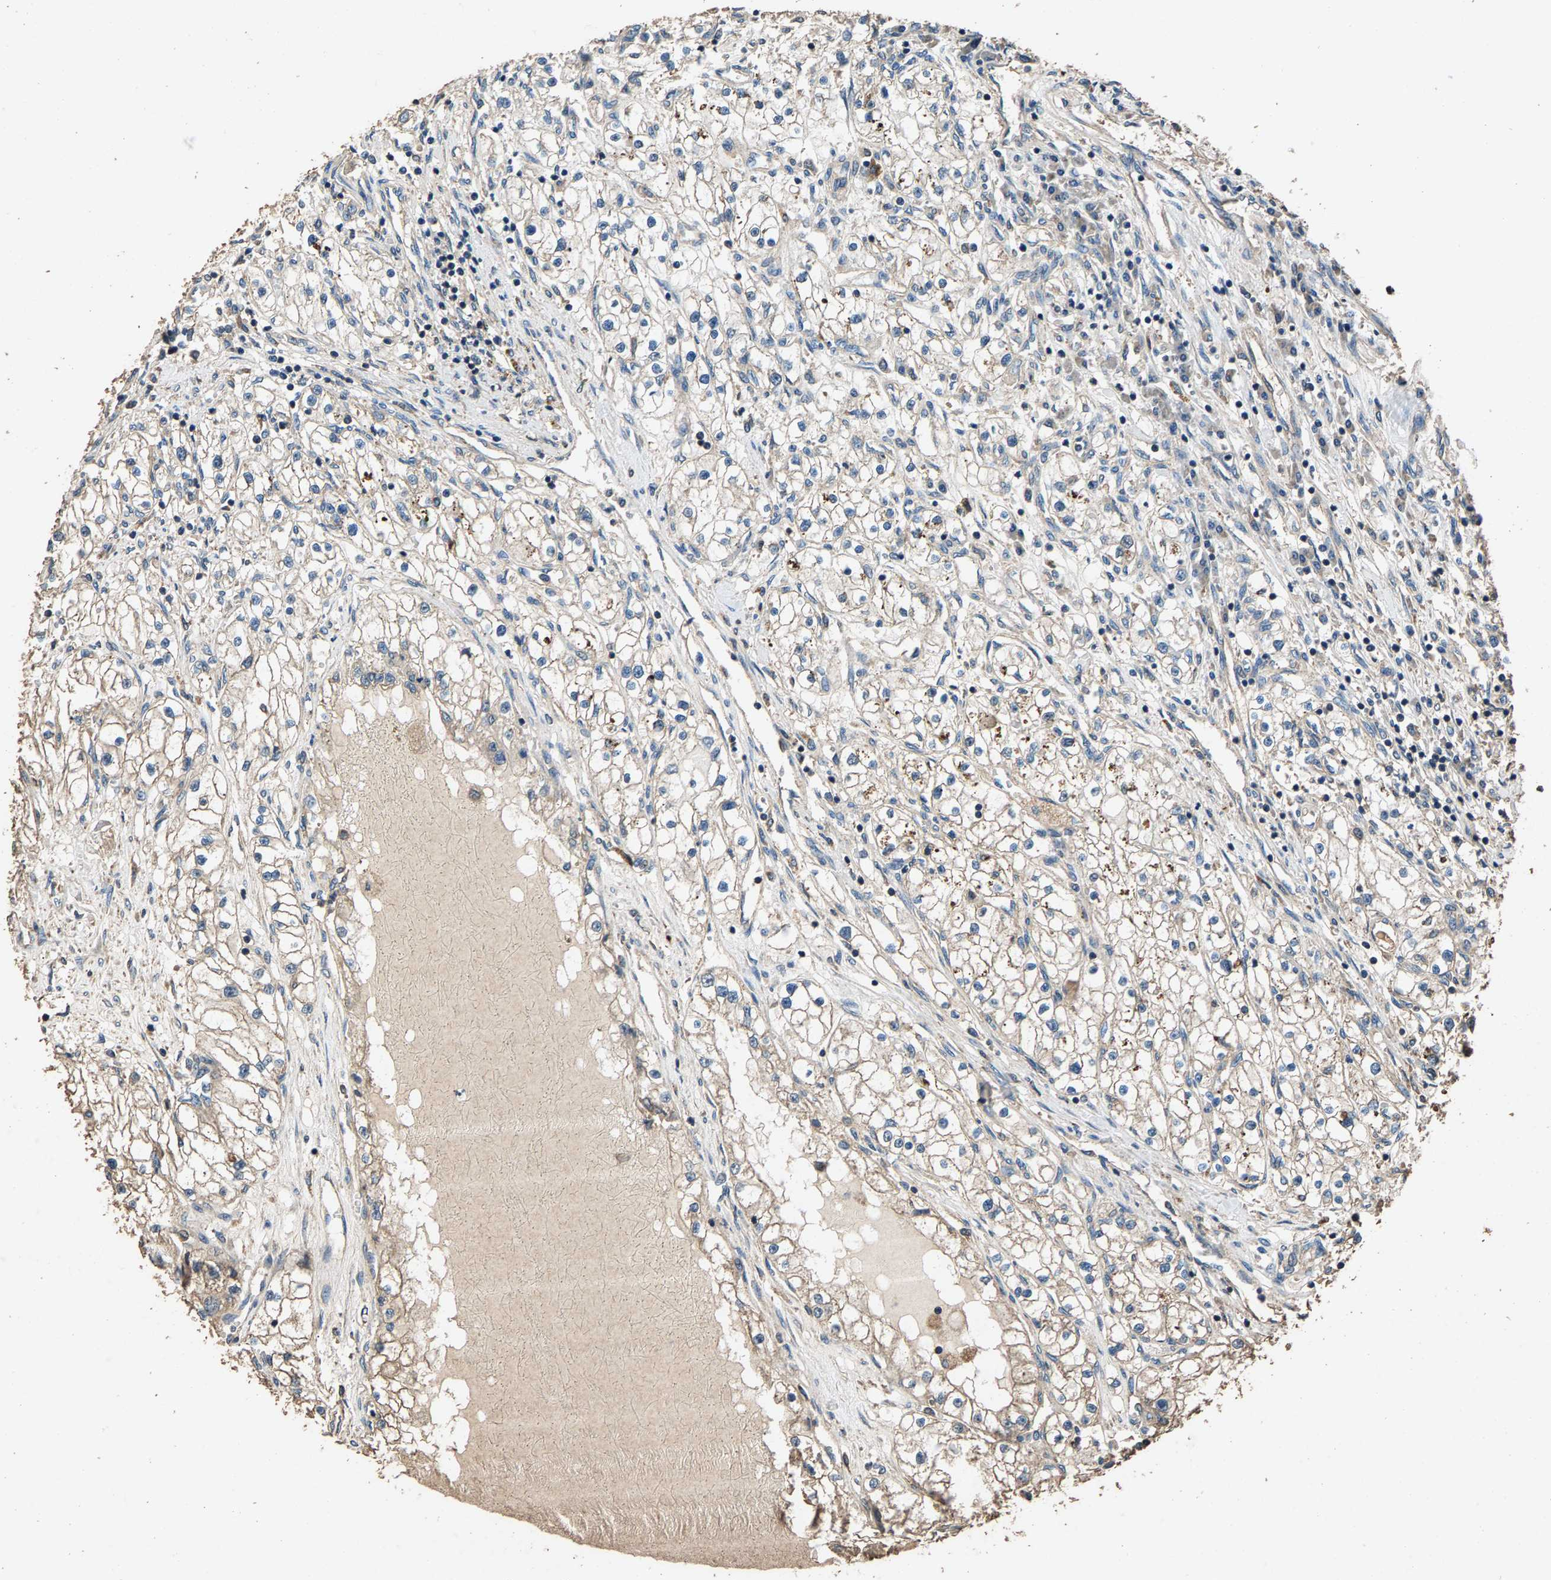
{"staining": {"intensity": "weak", "quantity": "<25%", "location": "cytoplasmic/membranous"}, "tissue": "renal cancer", "cell_type": "Tumor cells", "image_type": "cancer", "snomed": [{"axis": "morphology", "description": "Adenocarcinoma, NOS"}, {"axis": "topography", "description": "Kidney"}], "caption": "DAB (3,3'-diaminobenzidine) immunohistochemical staining of human renal cancer displays no significant positivity in tumor cells. (DAB (3,3'-diaminobenzidine) IHC visualized using brightfield microscopy, high magnification).", "gene": "MRPL27", "patient": {"sex": "male", "age": 68}}